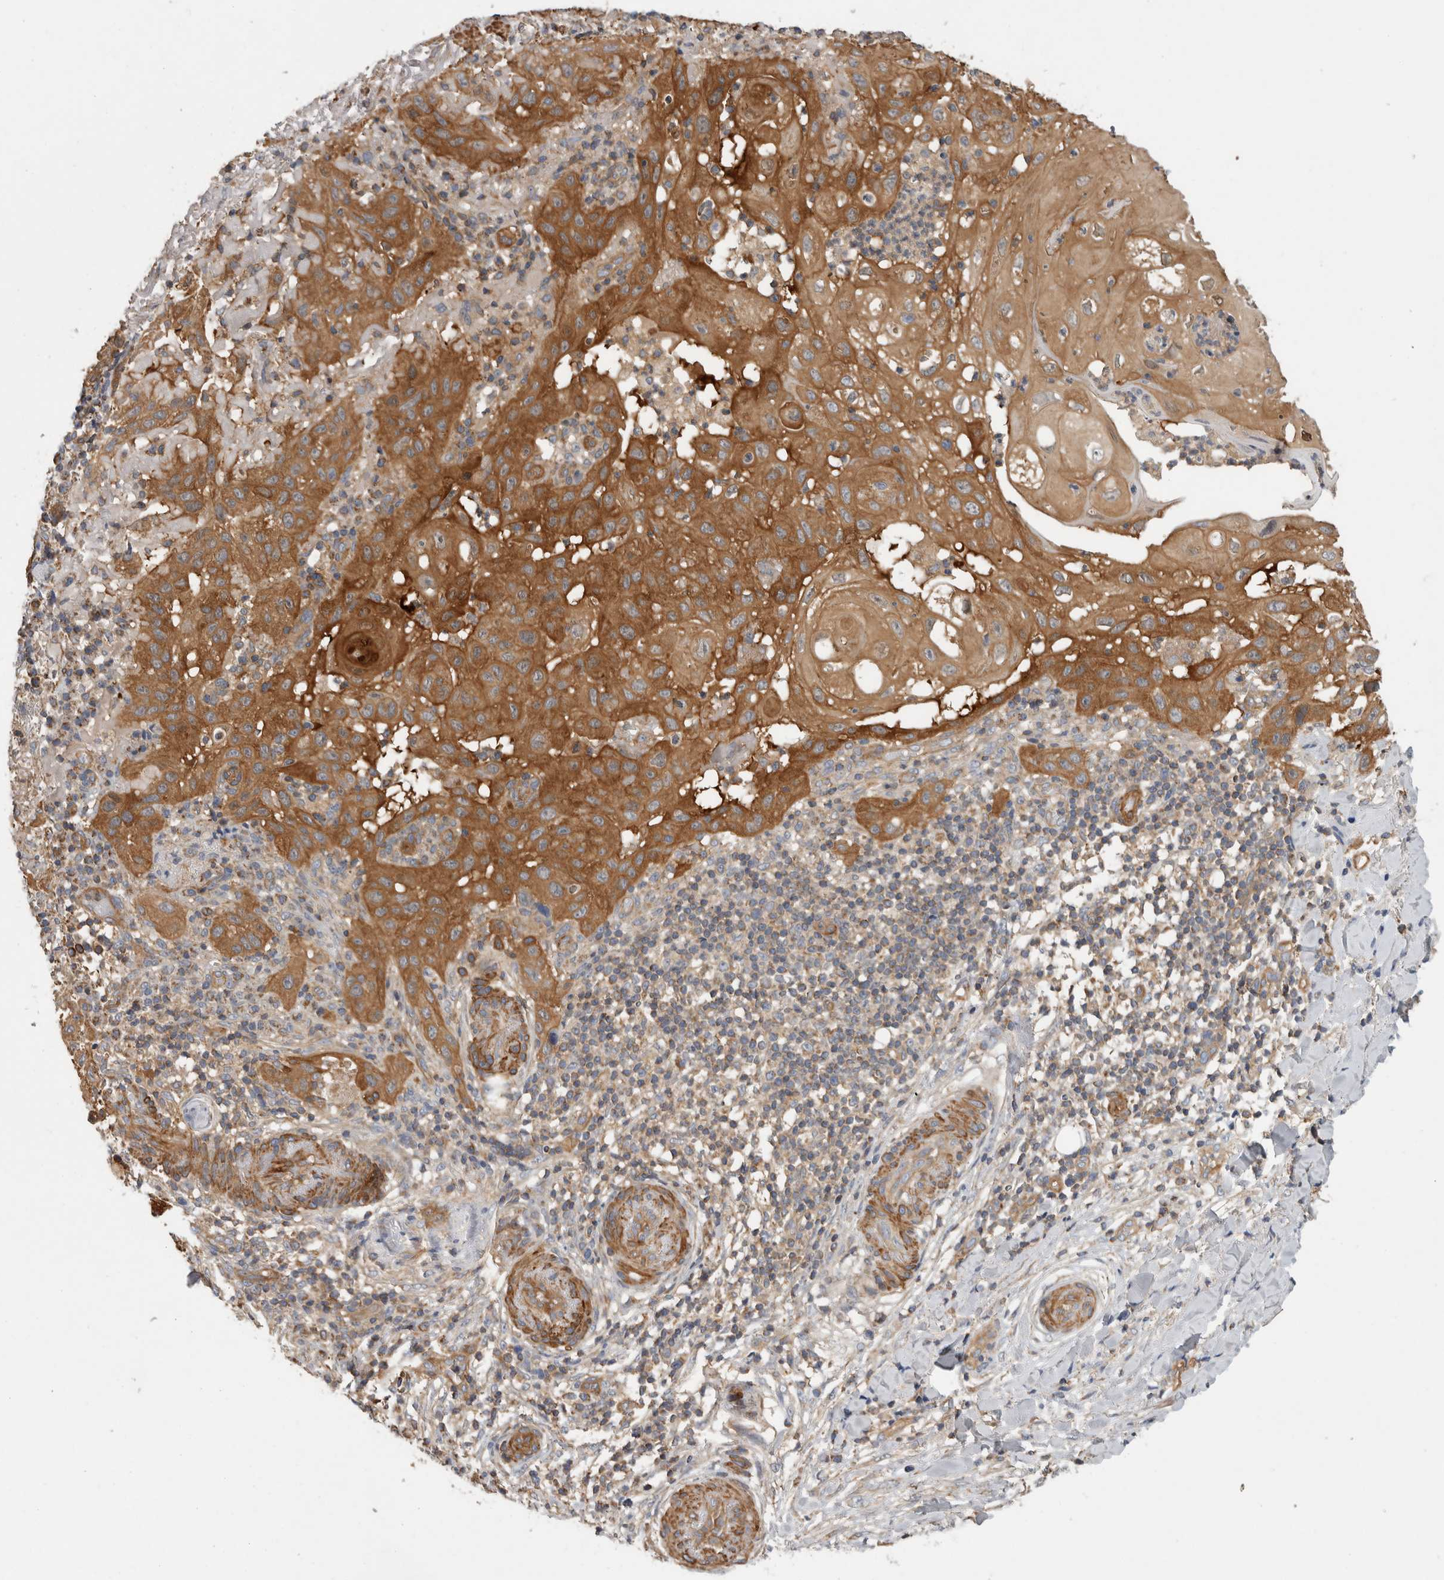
{"staining": {"intensity": "strong", "quantity": ">75%", "location": "cytoplasmic/membranous"}, "tissue": "skin cancer", "cell_type": "Tumor cells", "image_type": "cancer", "snomed": [{"axis": "morphology", "description": "Normal tissue, NOS"}, {"axis": "morphology", "description": "Squamous cell carcinoma, NOS"}, {"axis": "topography", "description": "Skin"}], "caption": "Protein staining demonstrates strong cytoplasmic/membranous expression in approximately >75% of tumor cells in skin squamous cell carcinoma. (DAB IHC with brightfield microscopy, high magnification).", "gene": "SFXN2", "patient": {"sex": "female", "age": 96}}